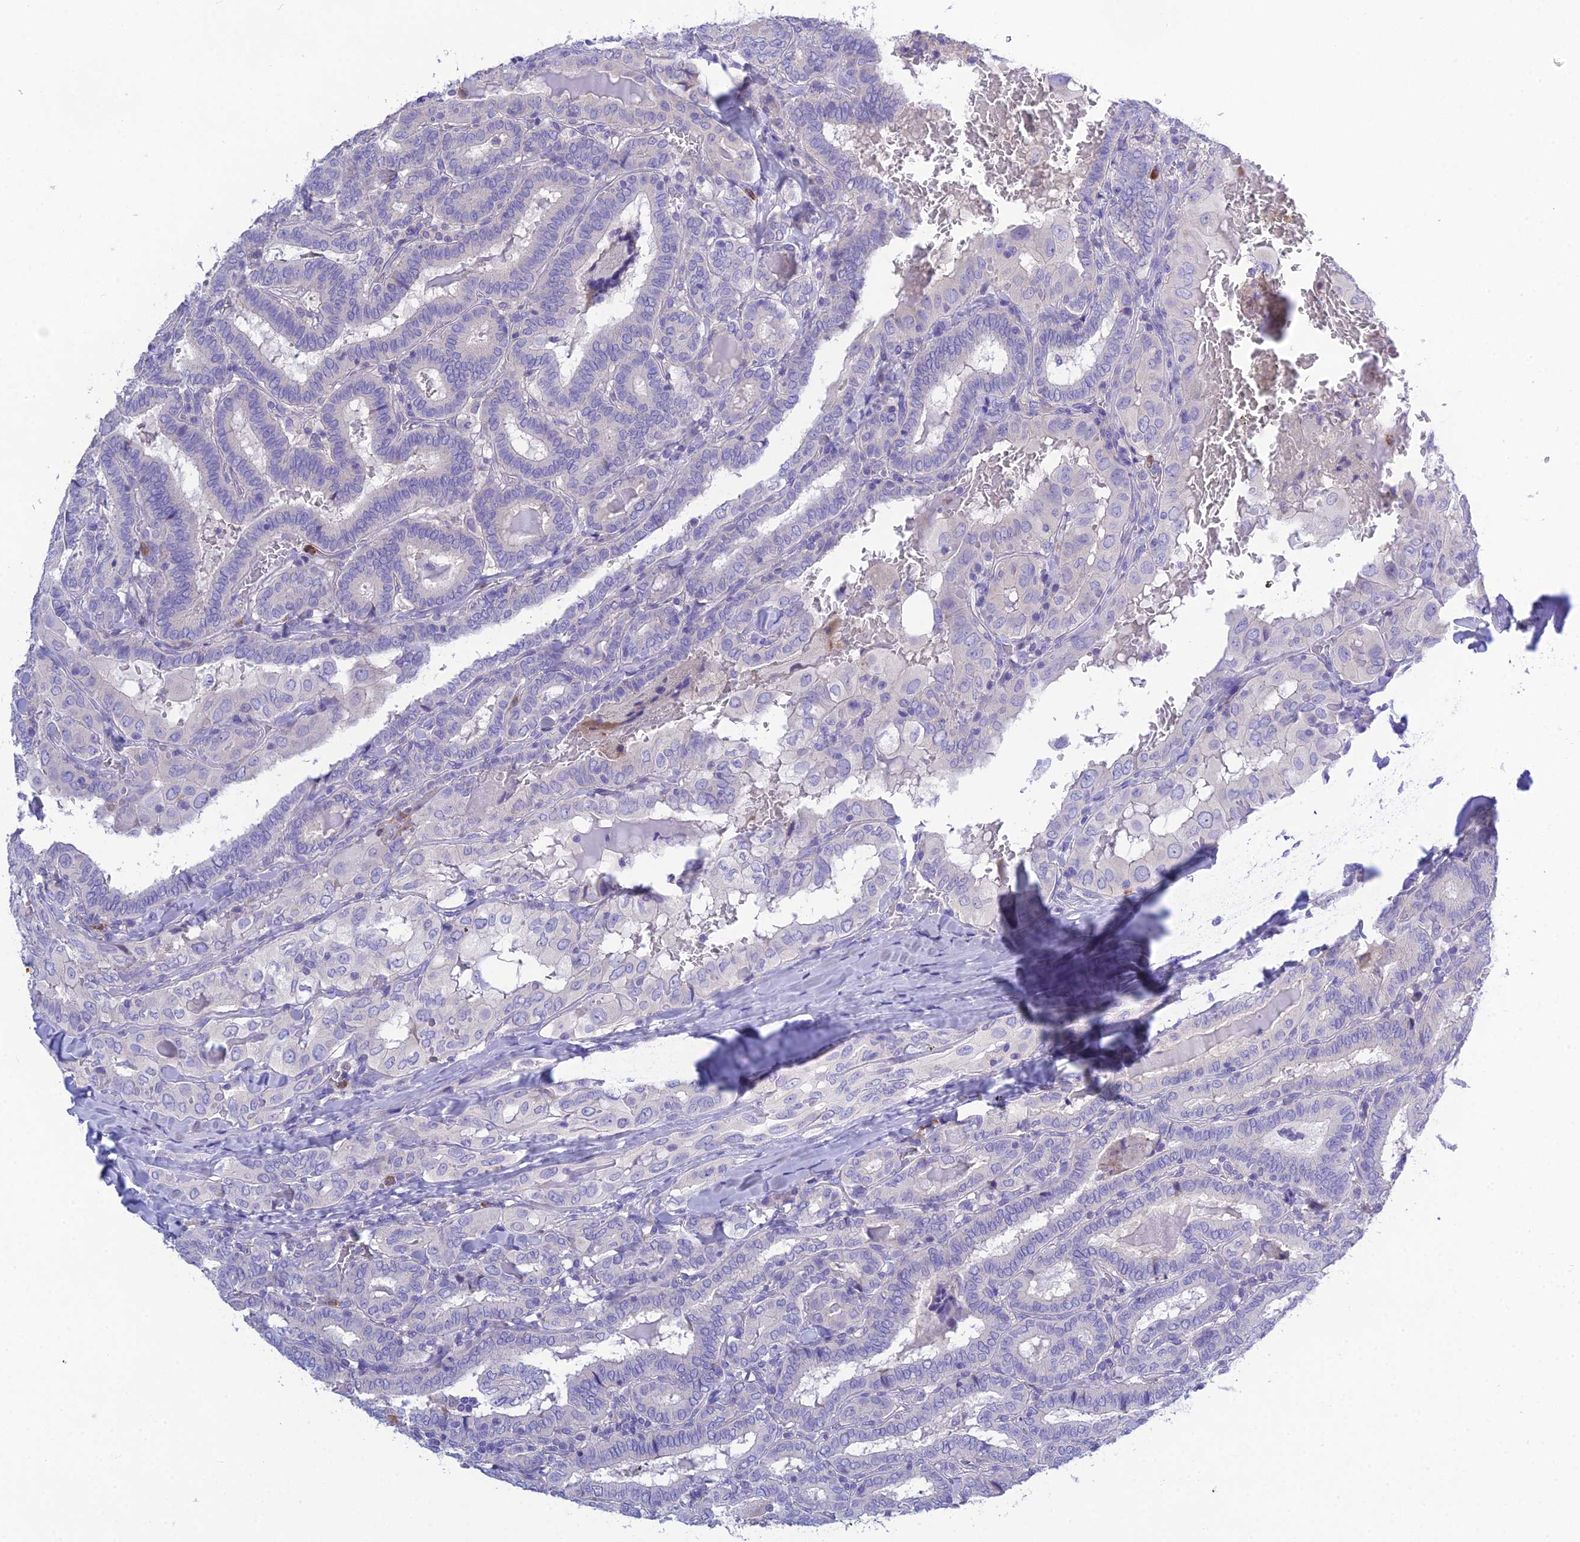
{"staining": {"intensity": "negative", "quantity": "none", "location": "none"}, "tissue": "thyroid cancer", "cell_type": "Tumor cells", "image_type": "cancer", "snomed": [{"axis": "morphology", "description": "Papillary adenocarcinoma, NOS"}, {"axis": "topography", "description": "Thyroid gland"}], "caption": "A histopathology image of thyroid papillary adenocarcinoma stained for a protein shows no brown staining in tumor cells. Nuclei are stained in blue.", "gene": "KIAA0408", "patient": {"sex": "female", "age": 72}}